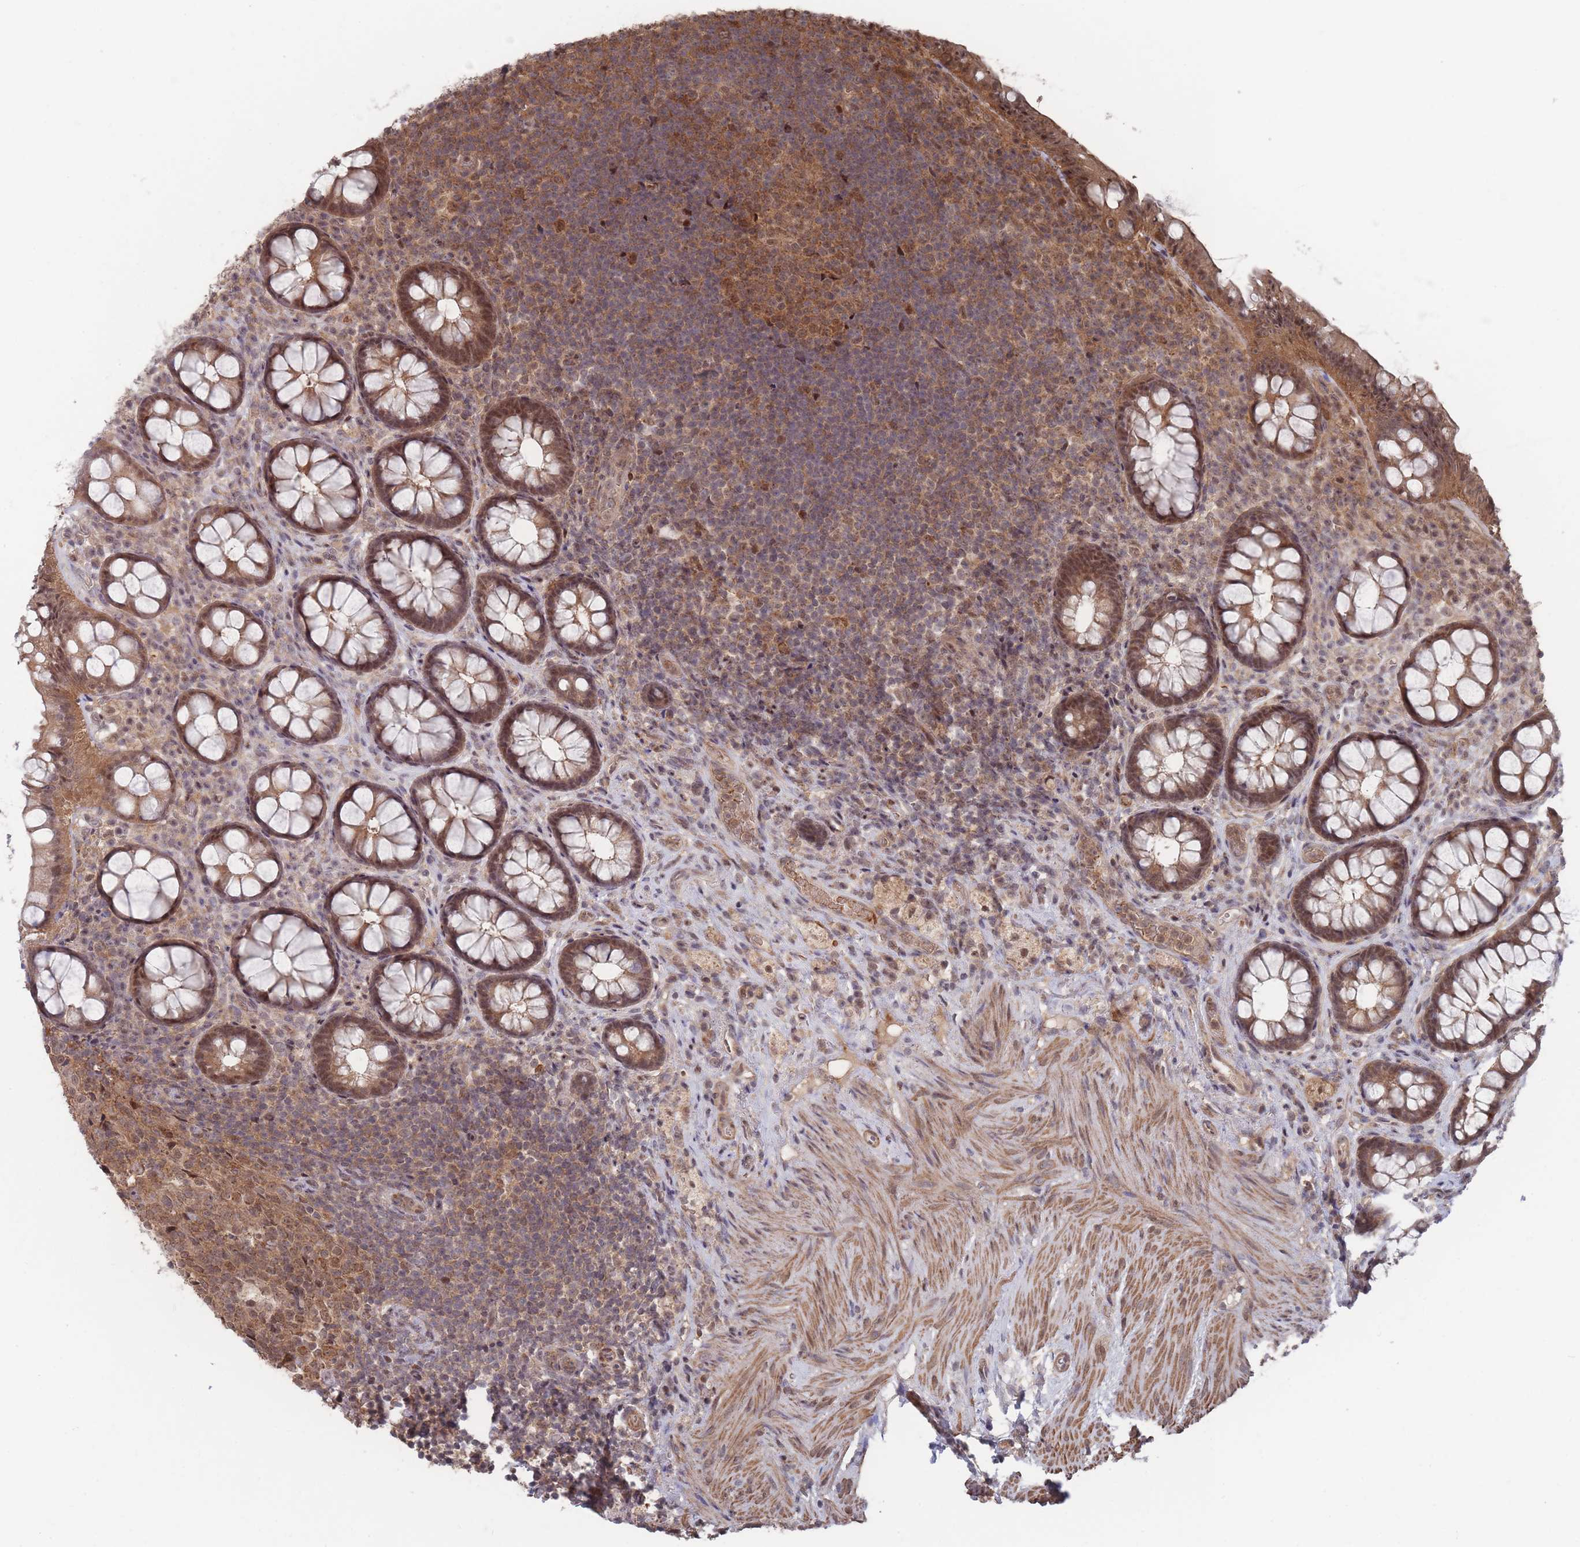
{"staining": {"intensity": "moderate", "quantity": "25%-75%", "location": "cytoplasmic/membranous,nuclear"}, "tissue": "rectum", "cell_type": "Glandular cells", "image_type": "normal", "snomed": [{"axis": "morphology", "description": "Normal tissue, NOS"}, {"axis": "topography", "description": "Rectum"}, {"axis": "topography", "description": "Peripheral nerve tissue"}], "caption": "About 25%-75% of glandular cells in unremarkable human rectum demonstrate moderate cytoplasmic/membranous,nuclear protein expression as visualized by brown immunohistochemical staining.", "gene": "SF3B1", "patient": {"sex": "female", "age": 69}}